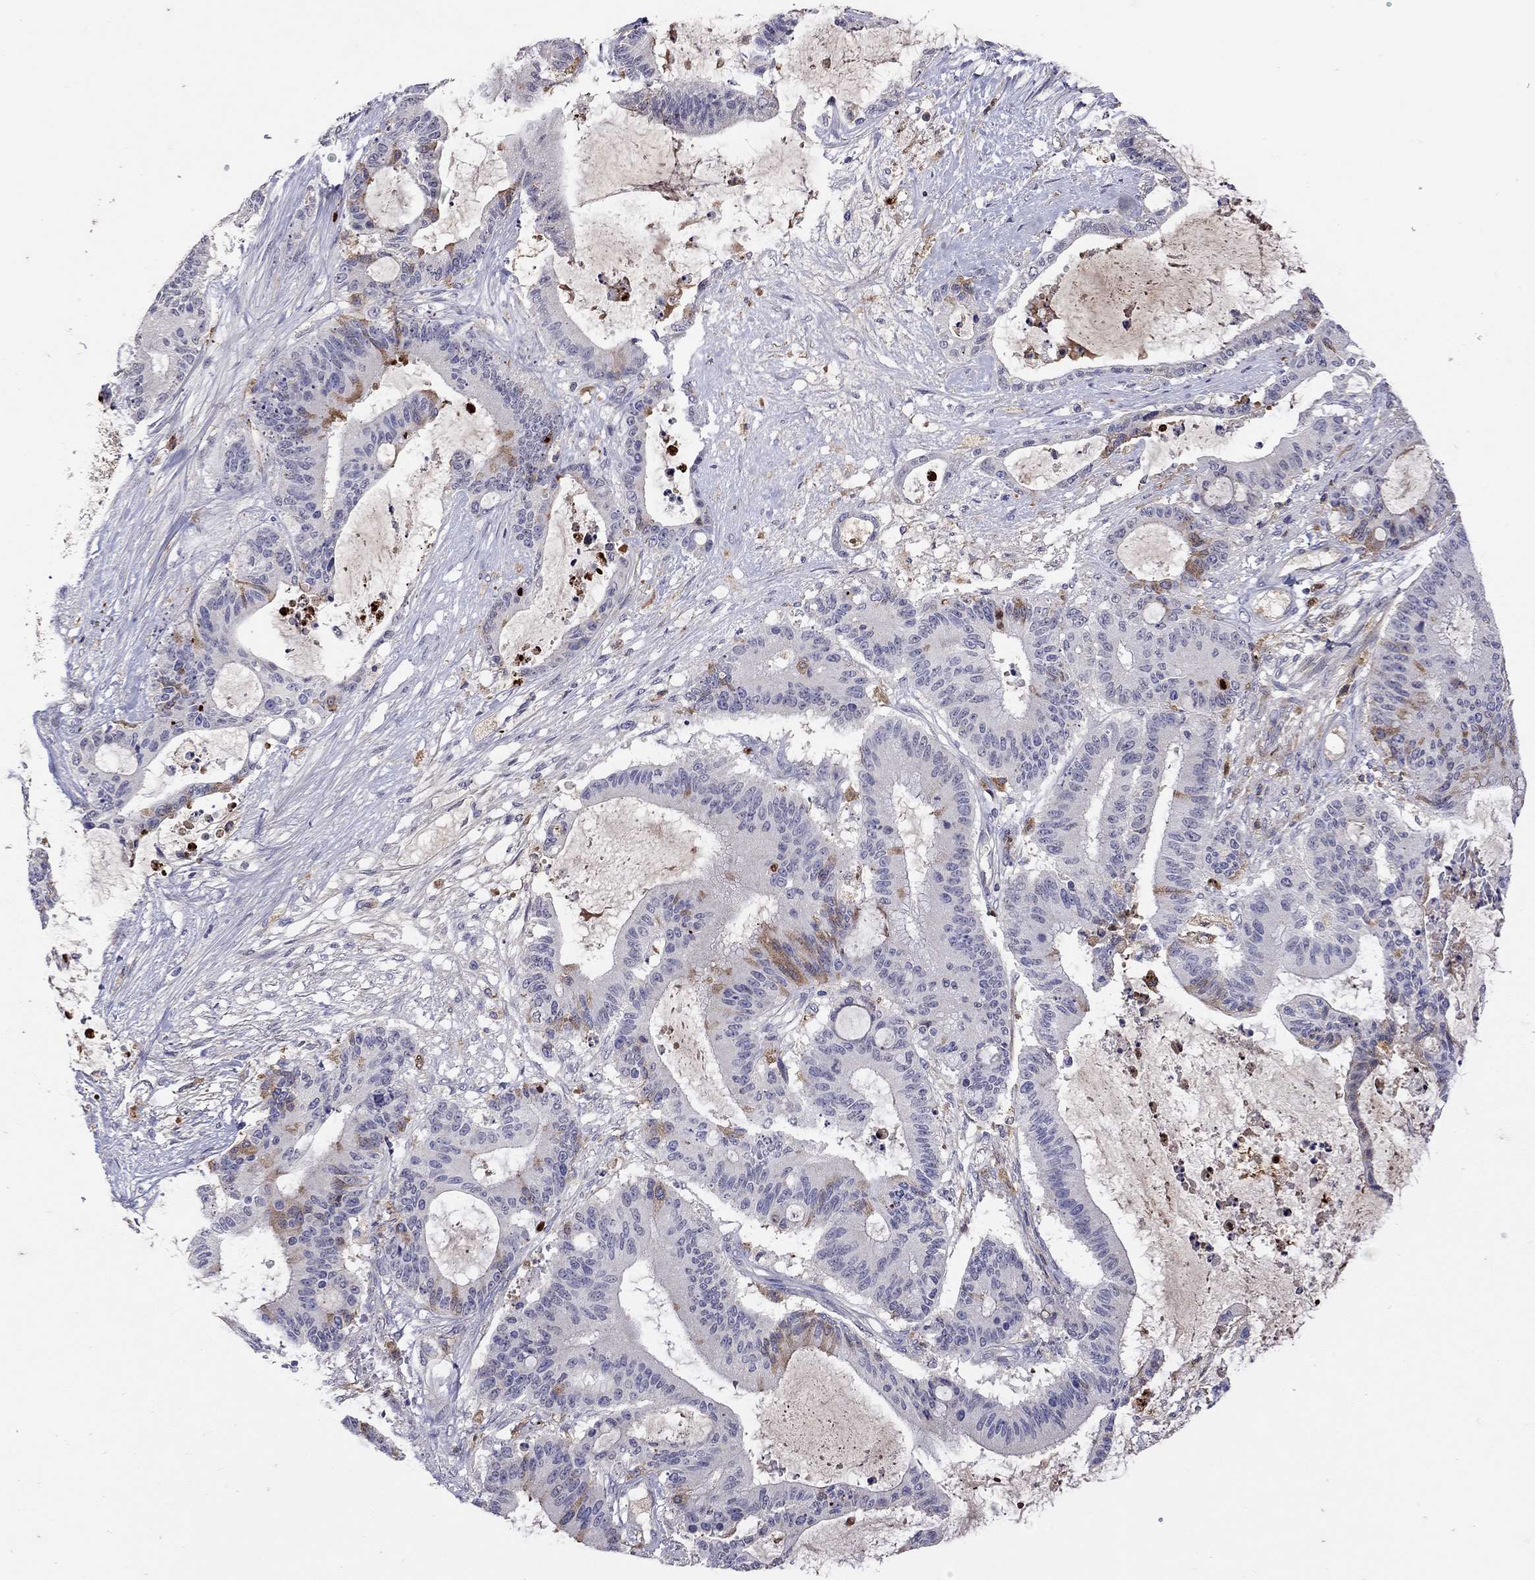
{"staining": {"intensity": "moderate", "quantity": "<25%", "location": "cytoplasmic/membranous"}, "tissue": "liver cancer", "cell_type": "Tumor cells", "image_type": "cancer", "snomed": [{"axis": "morphology", "description": "Normal tissue, NOS"}, {"axis": "morphology", "description": "Cholangiocarcinoma"}, {"axis": "topography", "description": "Liver"}, {"axis": "topography", "description": "Peripheral nerve tissue"}], "caption": "Protein staining of cholangiocarcinoma (liver) tissue exhibits moderate cytoplasmic/membranous staining in approximately <25% of tumor cells.", "gene": "SERPINA3", "patient": {"sex": "female", "age": 73}}